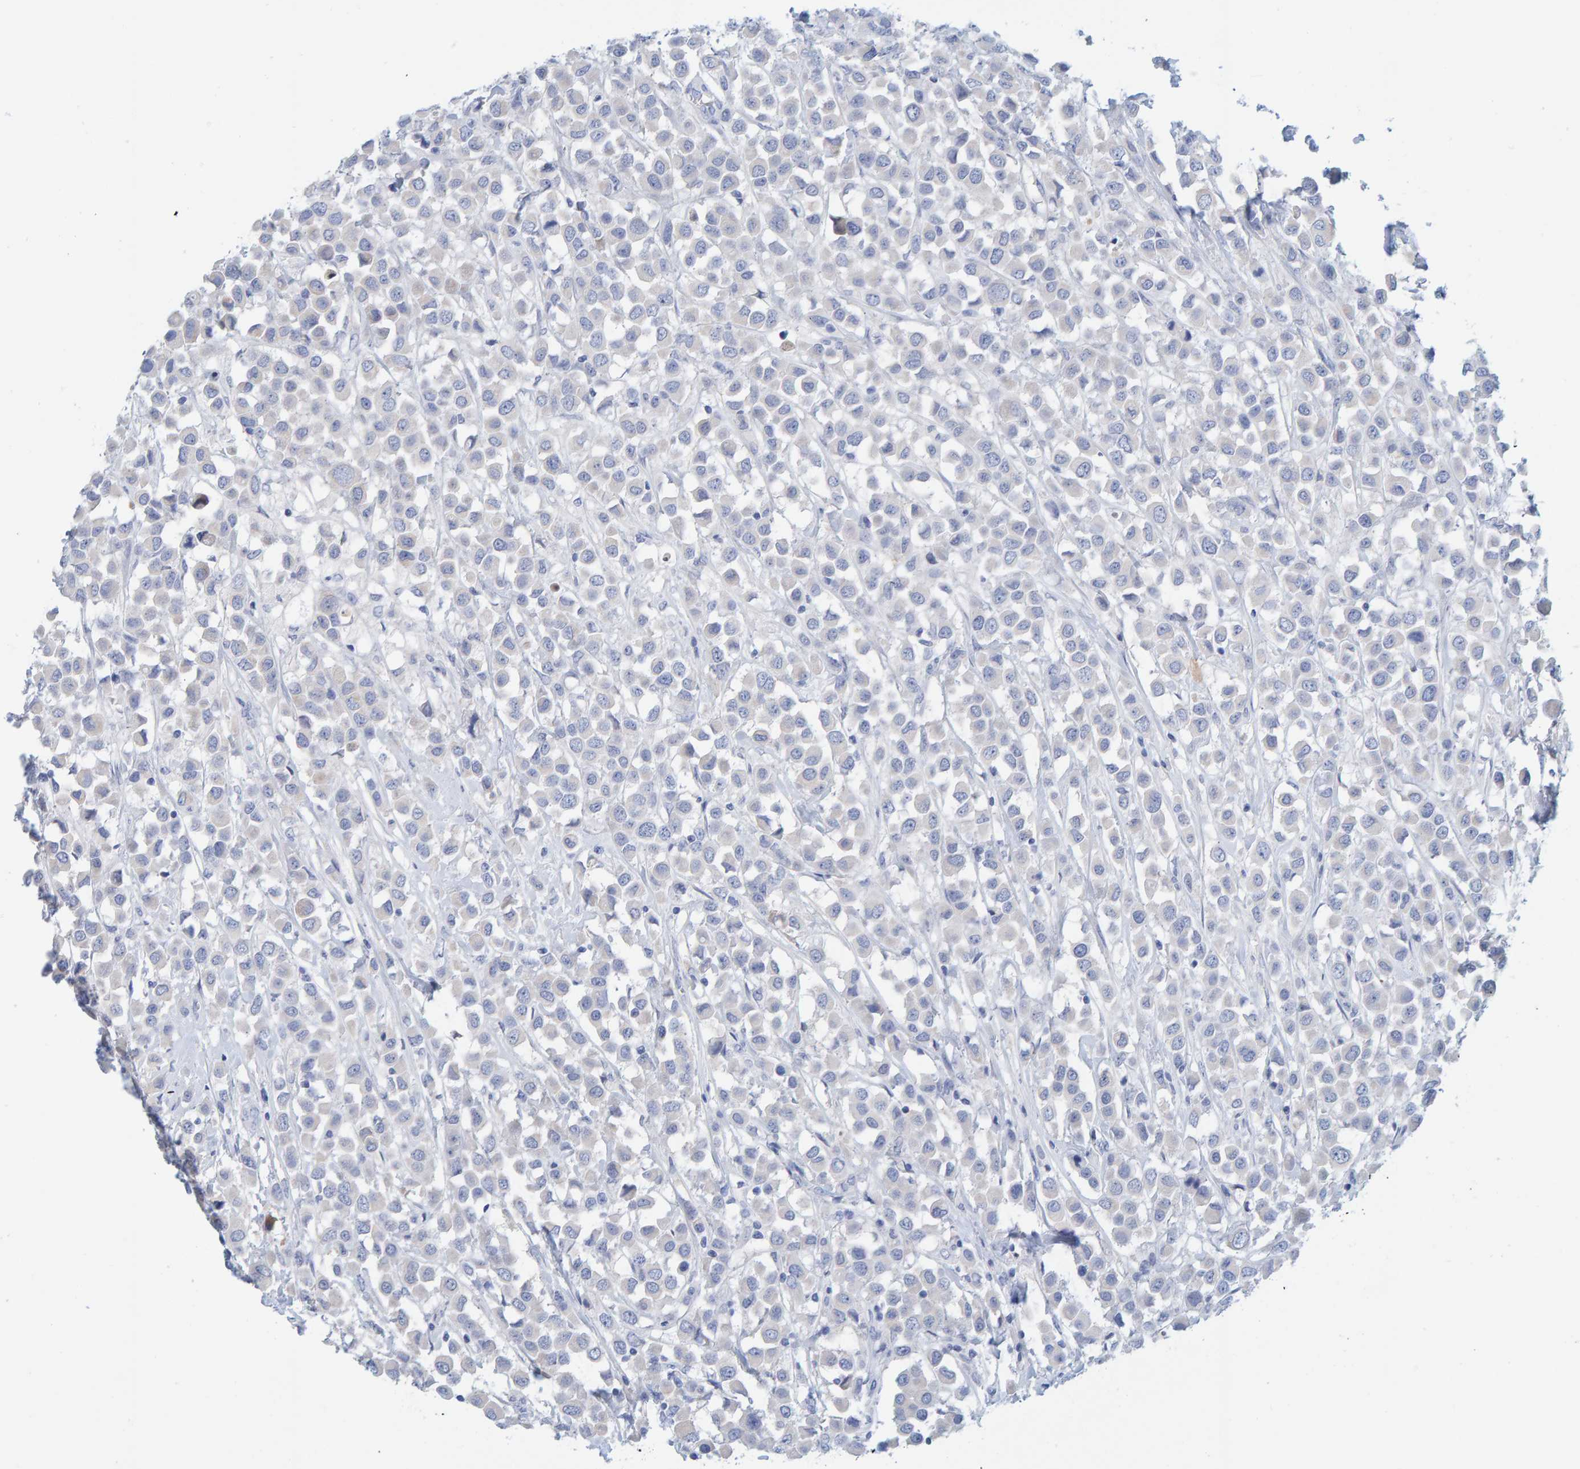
{"staining": {"intensity": "negative", "quantity": "none", "location": "none"}, "tissue": "breast cancer", "cell_type": "Tumor cells", "image_type": "cancer", "snomed": [{"axis": "morphology", "description": "Duct carcinoma"}, {"axis": "topography", "description": "Breast"}], "caption": "A micrograph of infiltrating ductal carcinoma (breast) stained for a protein displays no brown staining in tumor cells.", "gene": "KLHL11", "patient": {"sex": "female", "age": 61}}